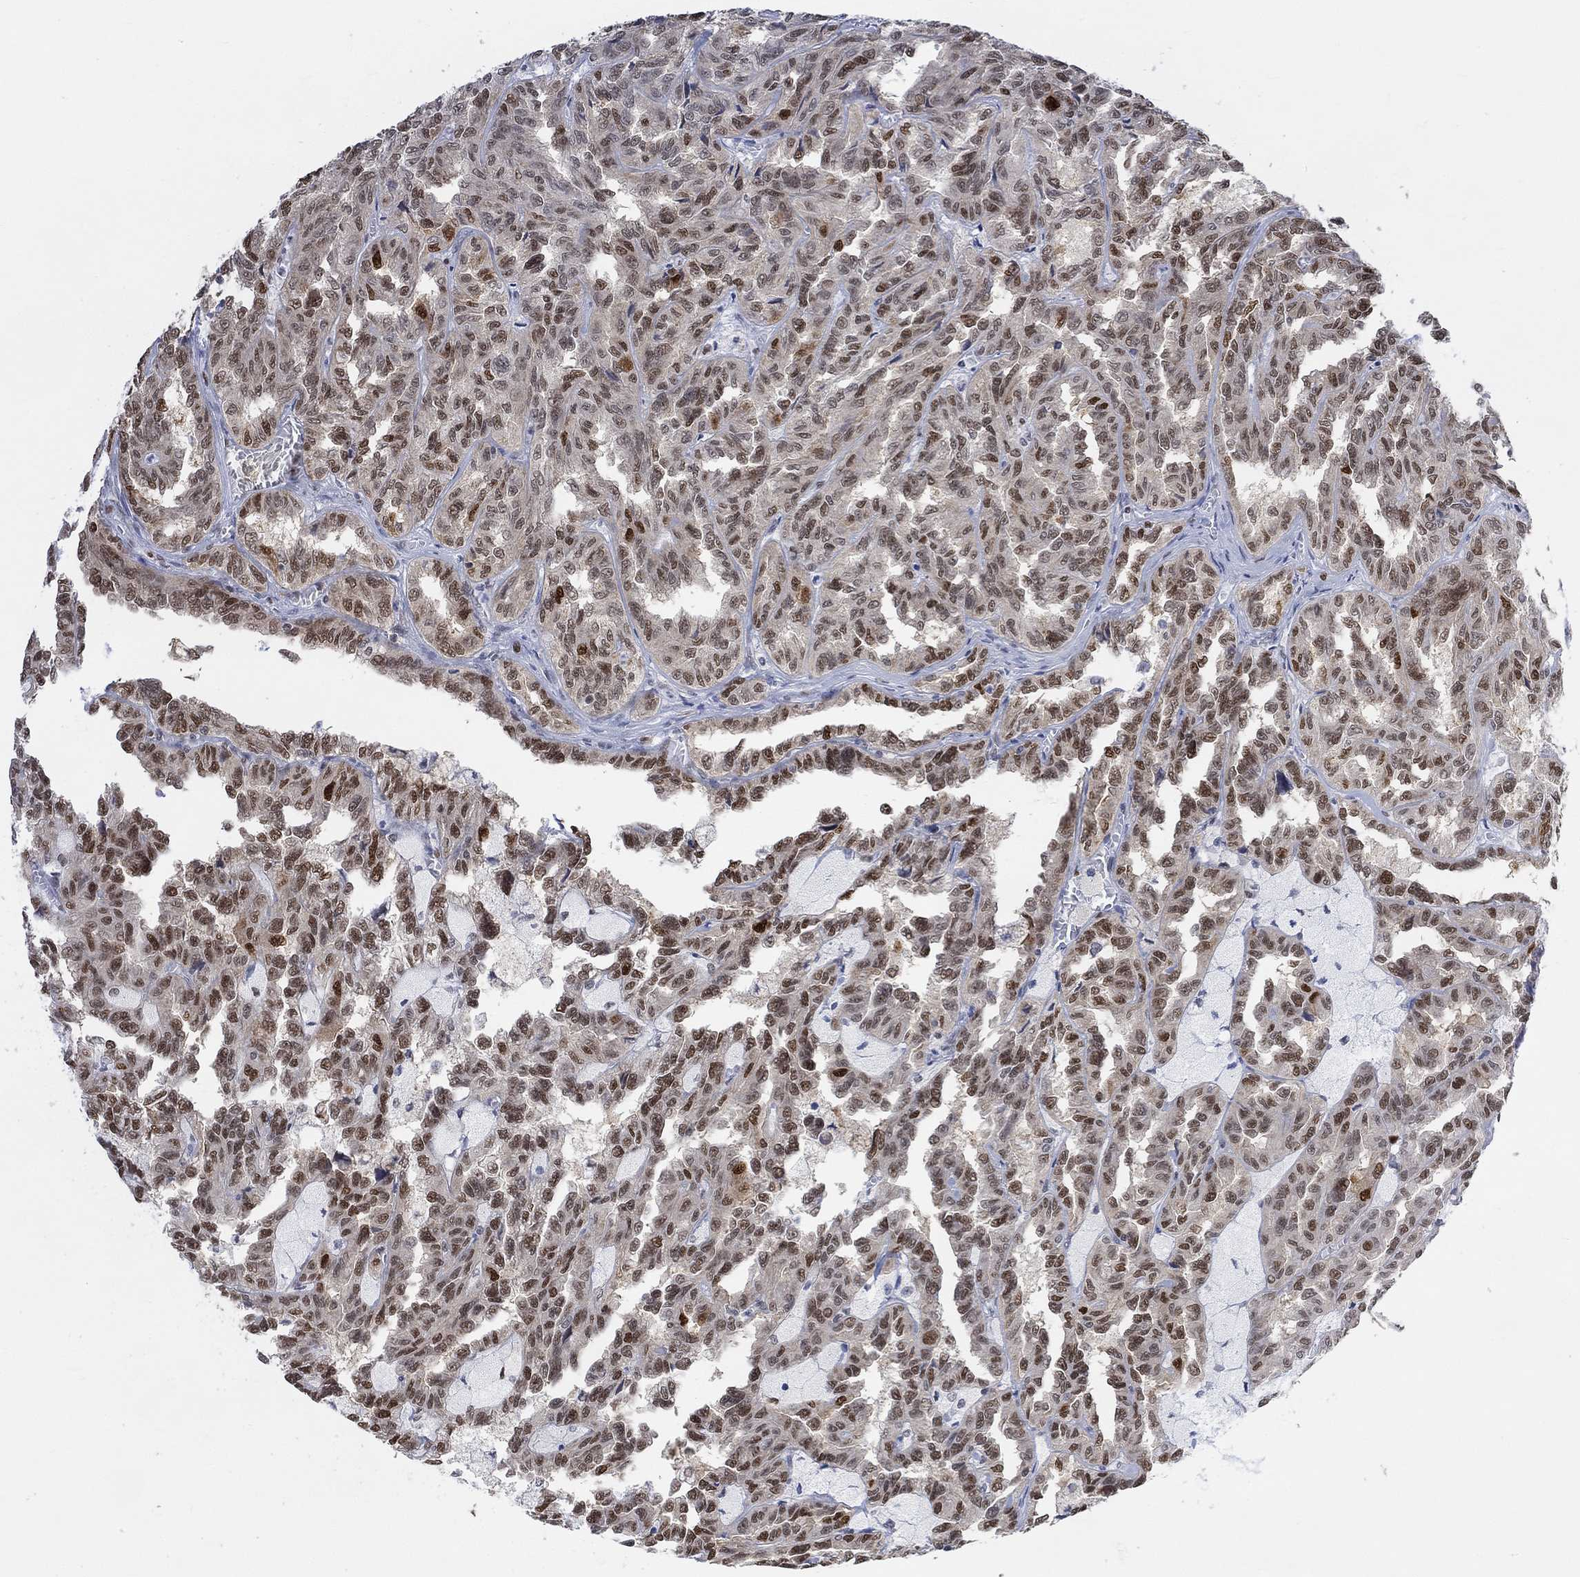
{"staining": {"intensity": "strong", "quantity": "<25%", "location": "nuclear"}, "tissue": "renal cancer", "cell_type": "Tumor cells", "image_type": "cancer", "snomed": [{"axis": "morphology", "description": "Adenocarcinoma, NOS"}, {"axis": "topography", "description": "Kidney"}], "caption": "Tumor cells reveal strong nuclear expression in about <25% of cells in renal cancer (adenocarcinoma).", "gene": "RAD54L2", "patient": {"sex": "male", "age": 79}}